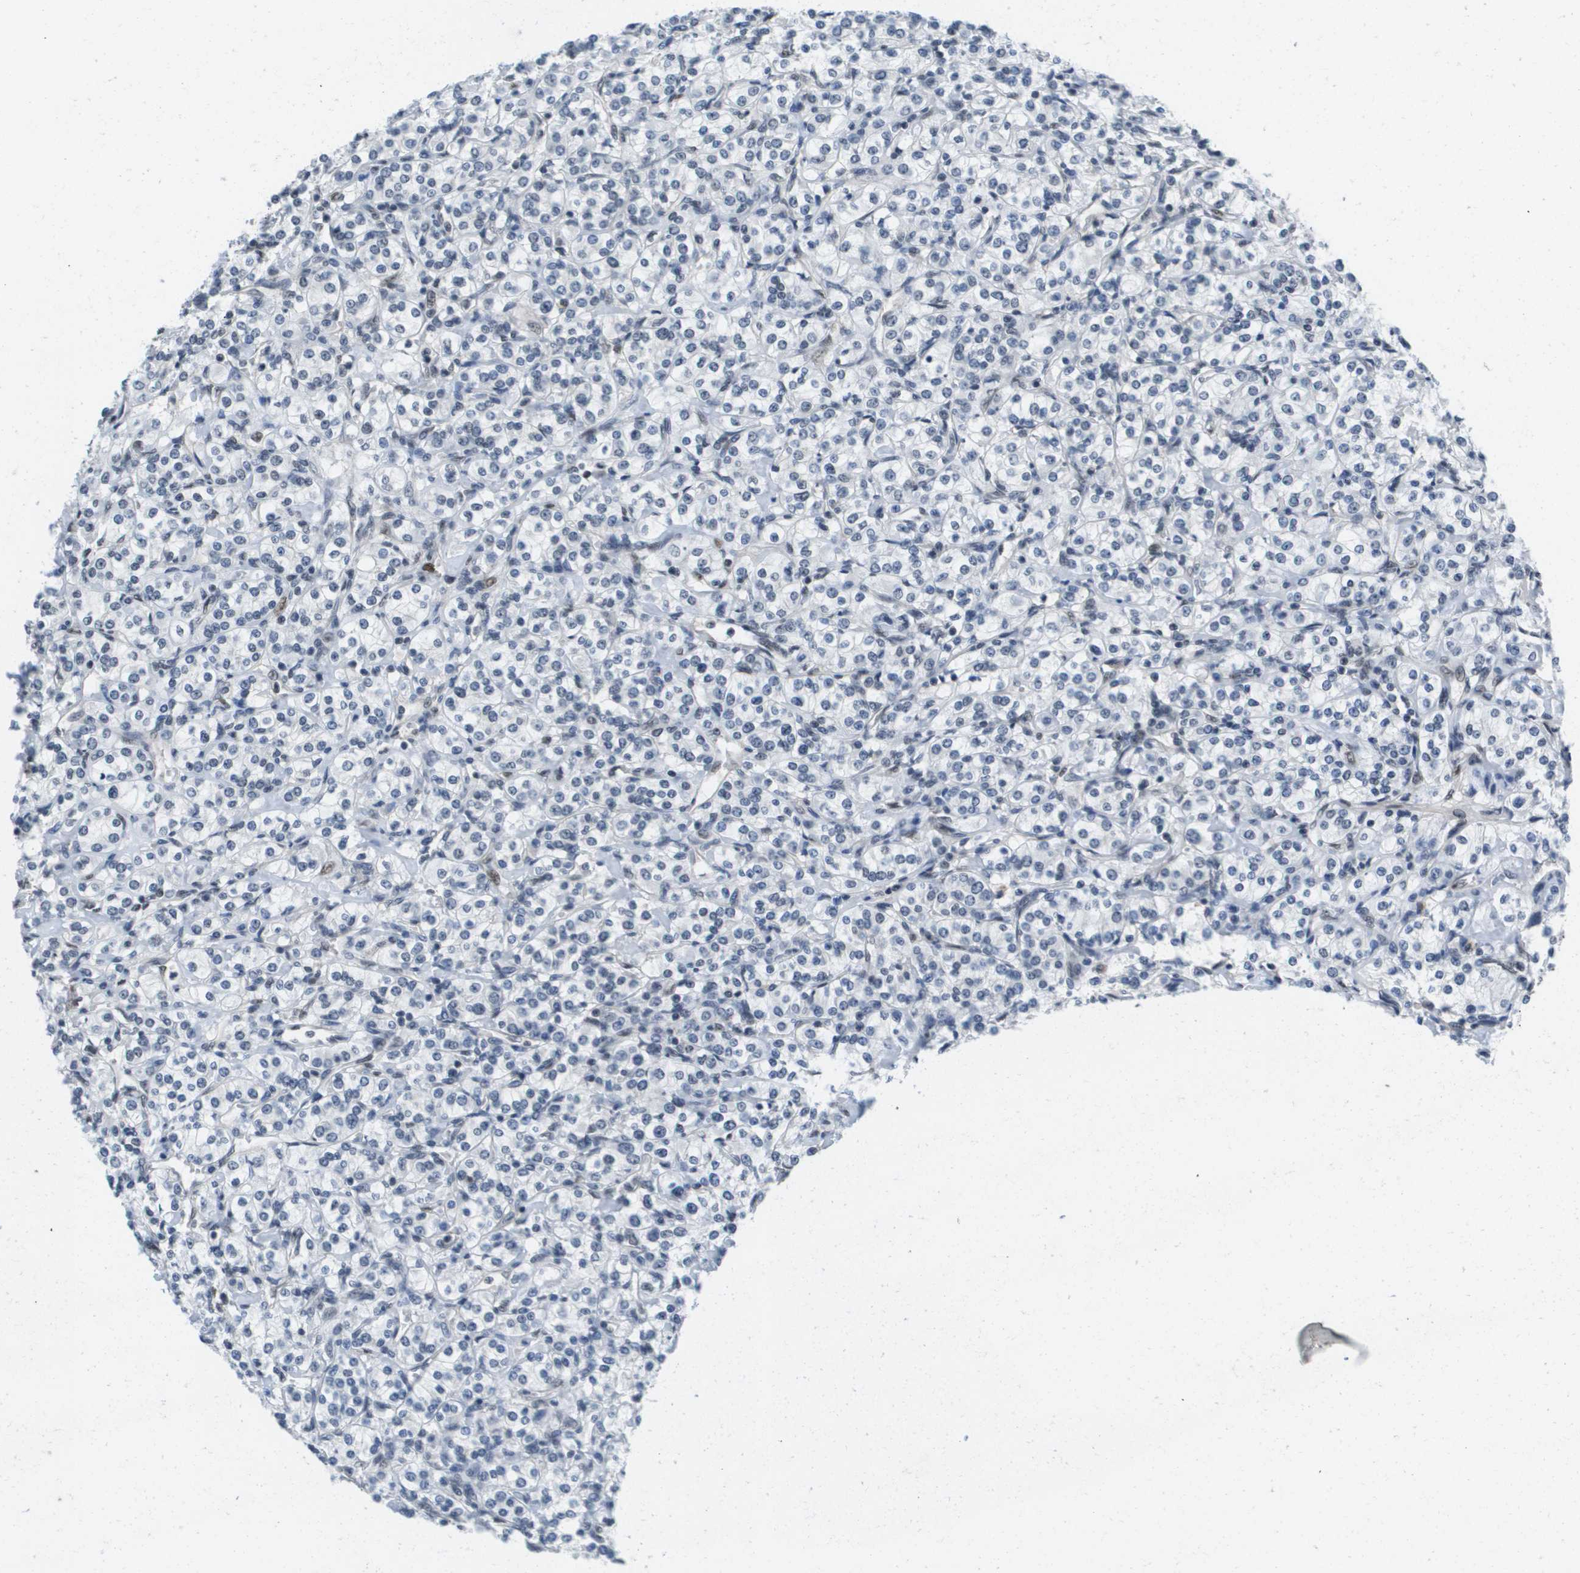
{"staining": {"intensity": "negative", "quantity": "none", "location": "none"}, "tissue": "renal cancer", "cell_type": "Tumor cells", "image_type": "cancer", "snomed": [{"axis": "morphology", "description": "Adenocarcinoma, NOS"}, {"axis": "topography", "description": "Kidney"}], "caption": "This is a micrograph of IHC staining of renal cancer, which shows no staining in tumor cells.", "gene": "ISY1", "patient": {"sex": "male", "age": 77}}